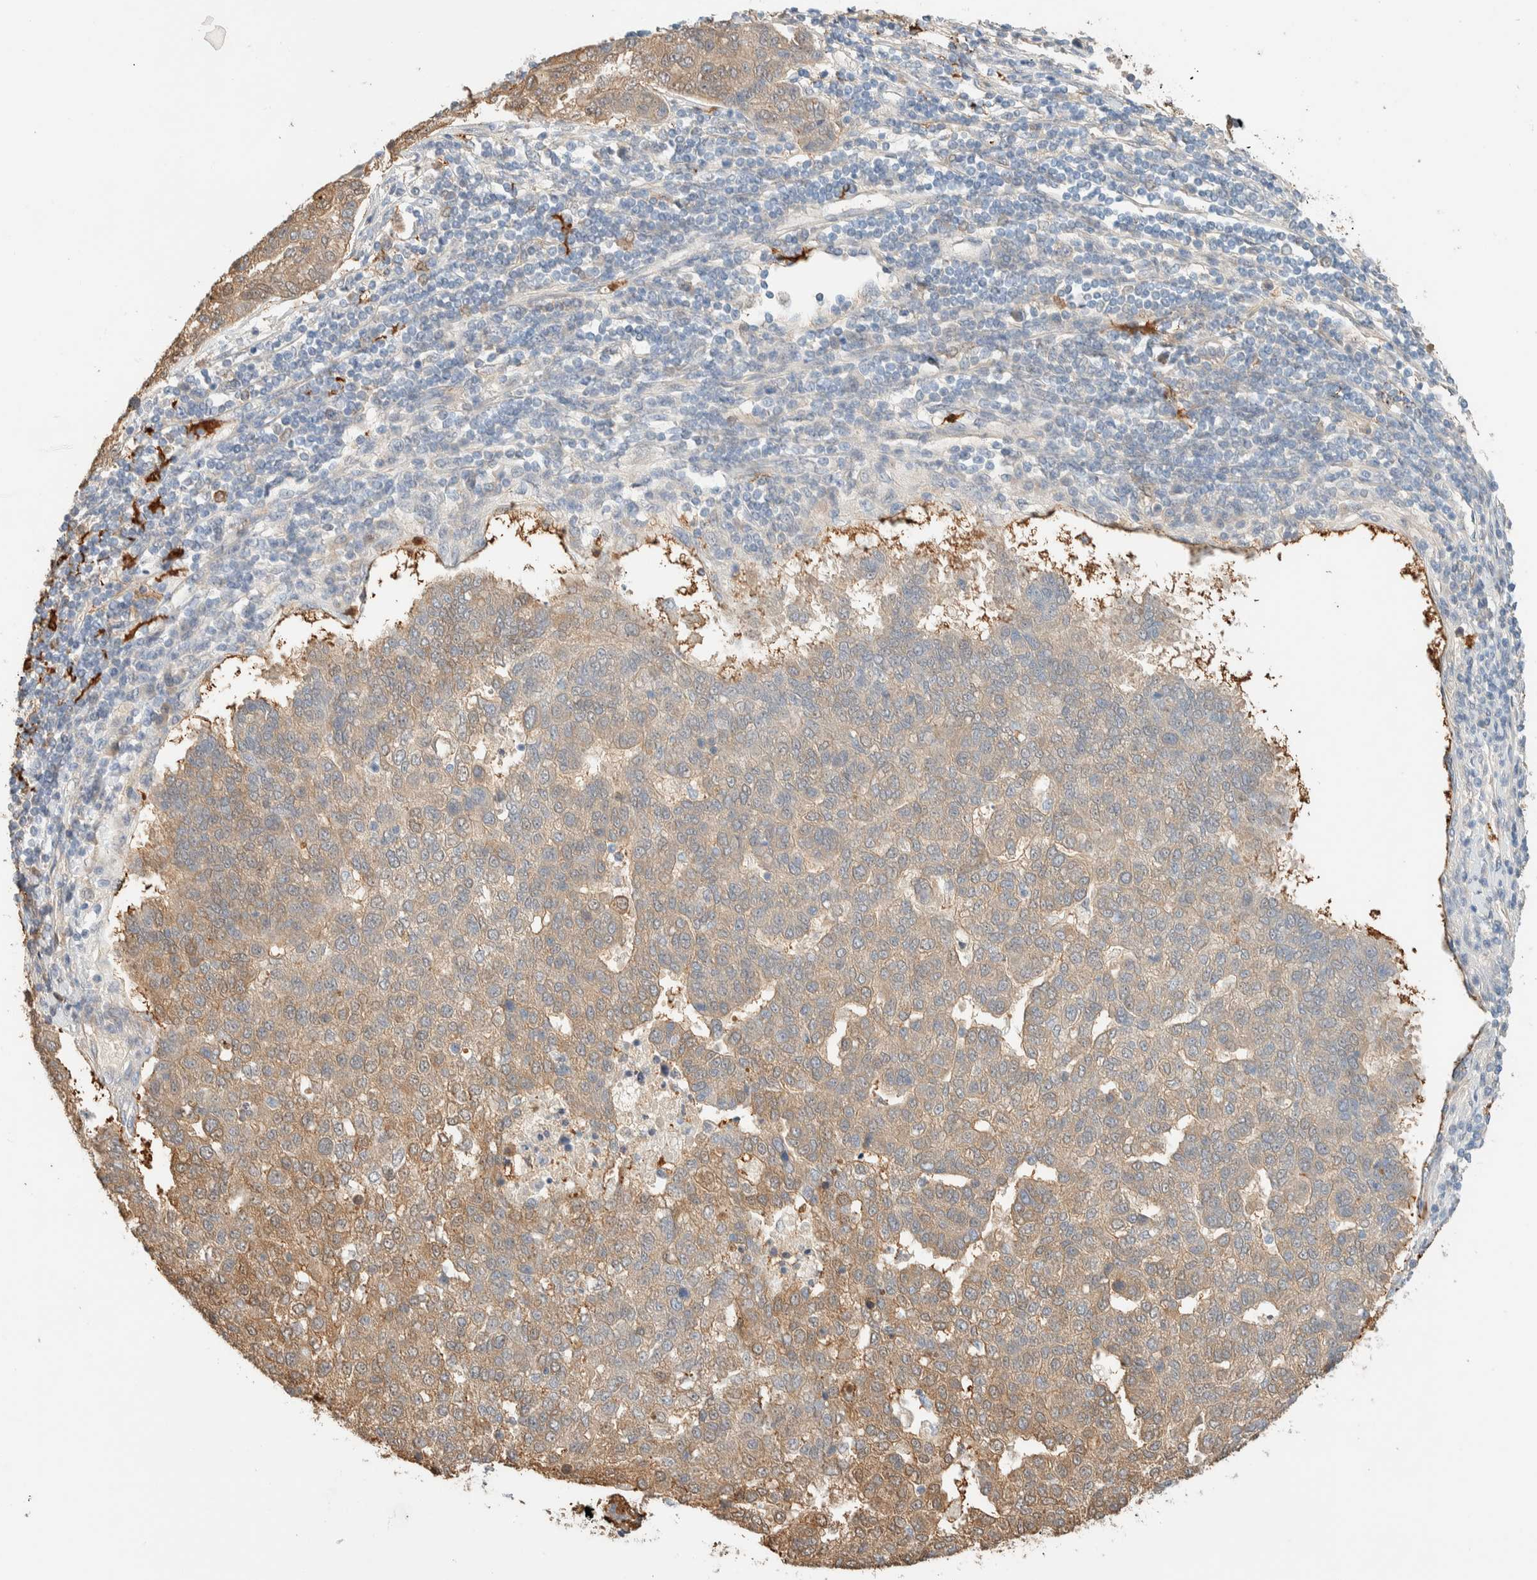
{"staining": {"intensity": "weak", "quantity": ">75%", "location": "cytoplasmic/membranous"}, "tissue": "pancreatic cancer", "cell_type": "Tumor cells", "image_type": "cancer", "snomed": [{"axis": "morphology", "description": "Adenocarcinoma, NOS"}, {"axis": "topography", "description": "Pancreas"}], "caption": "A brown stain highlights weak cytoplasmic/membranous positivity of a protein in human pancreatic cancer tumor cells.", "gene": "SETD4", "patient": {"sex": "female", "age": 61}}